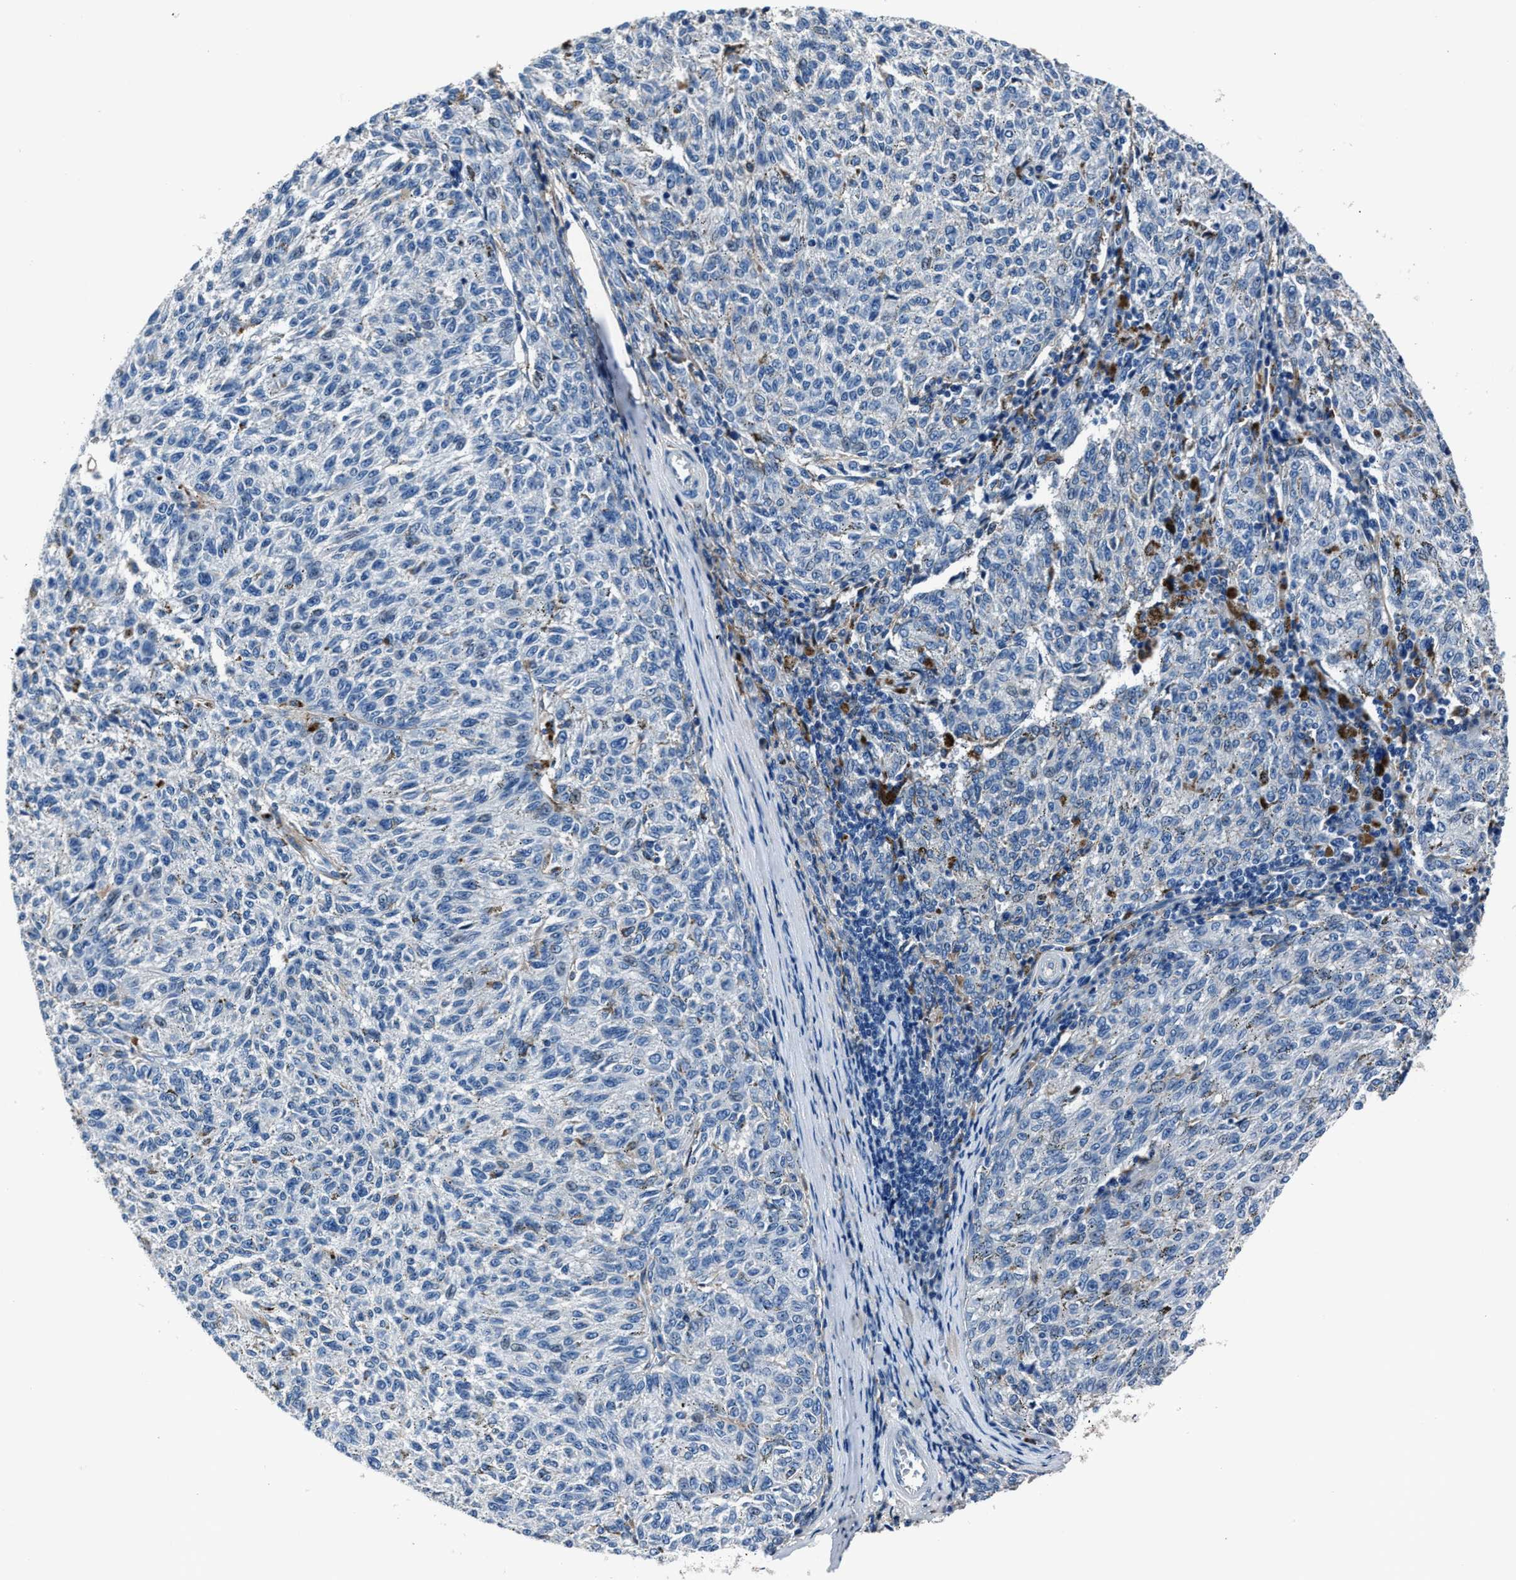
{"staining": {"intensity": "negative", "quantity": "none", "location": "none"}, "tissue": "melanoma", "cell_type": "Tumor cells", "image_type": "cancer", "snomed": [{"axis": "morphology", "description": "Malignant melanoma, NOS"}, {"axis": "topography", "description": "Skin"}], "caption": "A high-resolution photomicrograph shows immunohistochemistry (IHC) staining of melanoma, which demonstrates no significant positivity in tumor cells. (Brightfield microscopy of DAB immunohistochemistry (IHC) at high magnification).", "gene": "FGL2", "patient": {"sex": "female", "age": 72}}